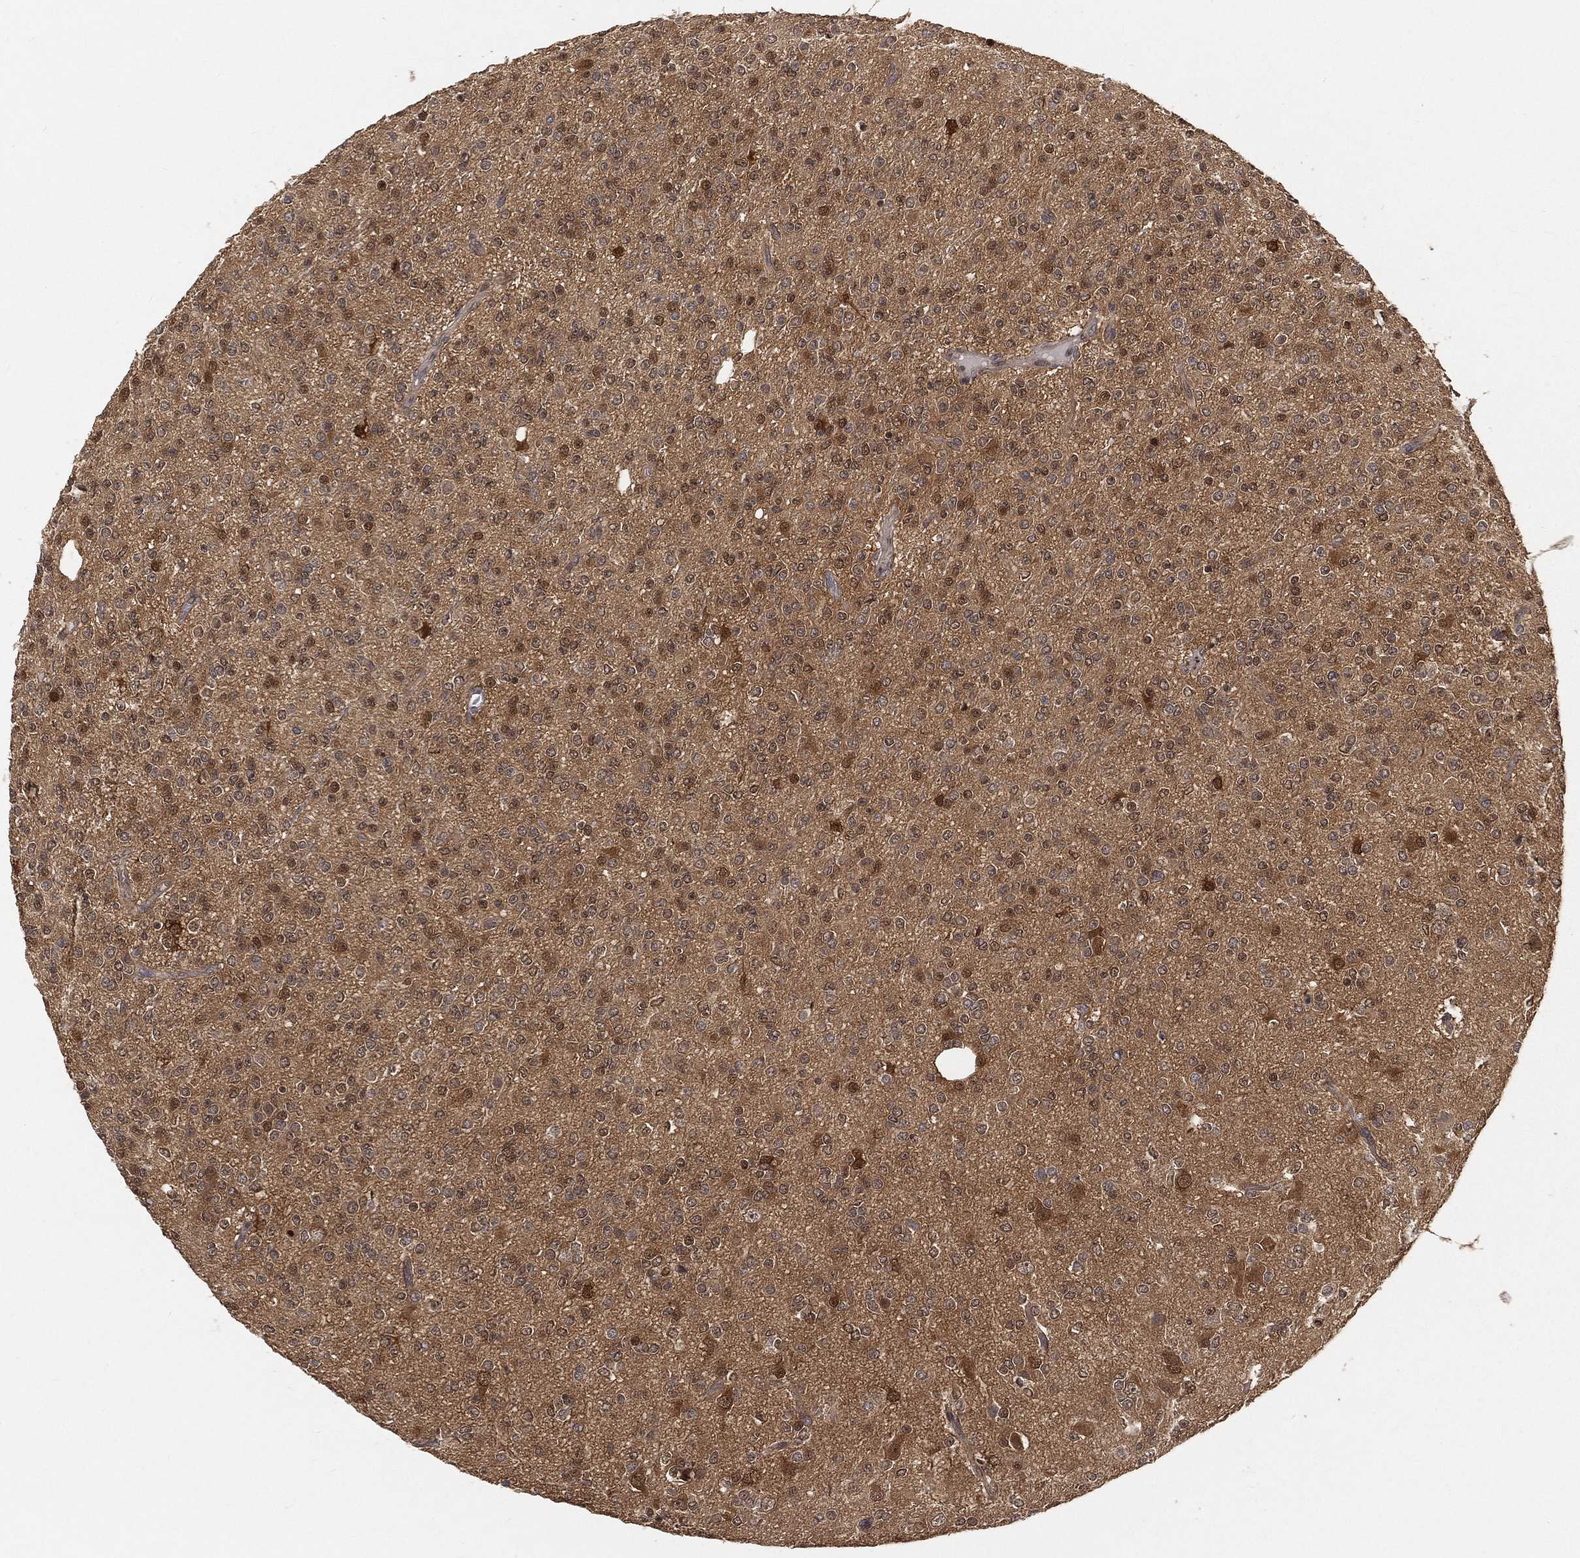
{"staining": {"intensity": "moderate", "quantity": "<25%", "location": "cytoplasmic/membranous,nuclear"}, "tissue": "glioma", "cell_type": "Tumor cells", "image_type": "cancer", "snomed": [{"axis": "morphology", "description": "Glioma, malignant, Low grade"}, {"axis": "topography", "description": "Brain"}], "caption": "A brown stain labels moderate cytoplasmic/membranous and nuclear staining of a protein in human malignant low-grade glioma tumor cells.", "gene": "MAPK1", "patient": {"sex": "male", "age": 27}}